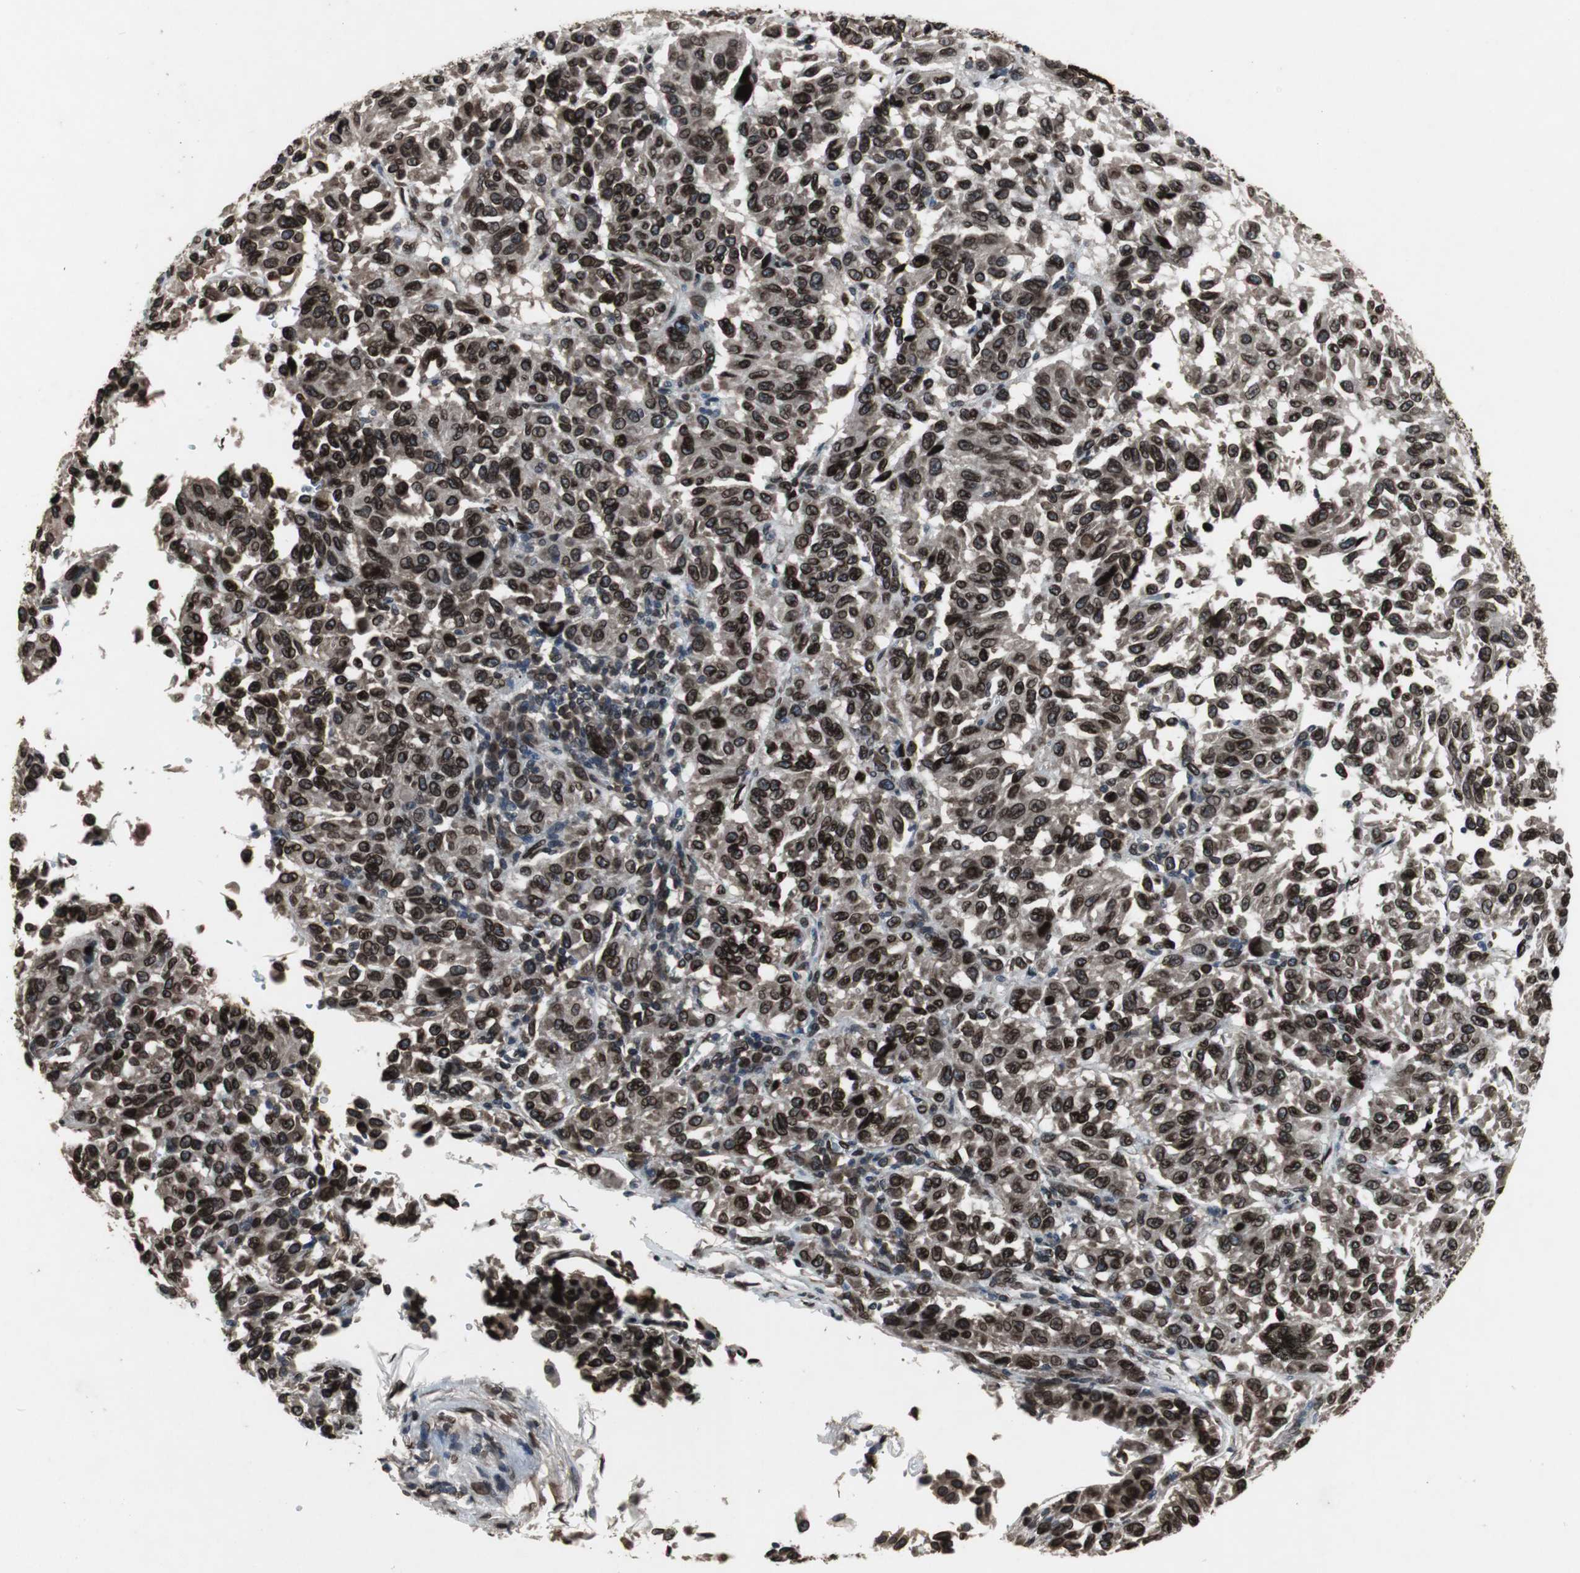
{"staining": {"intensity": "strong", "quantity": ">75%", "location": "cytoplasmic/membranous,nuclear"}, "tissue": "melanoma", "cell_type": "Tumor cells", "image_type": "cancer", "snomed": [{"axis": "morphology", "description": "Malignant melanoma, Metastatic site"}, {"axis": "topography", "description": "Lung"}], "caption": "Protein expression analysis of human malignant melanoma (metastatic site) reveals strong cytoplasmic/membranous and nuclear staining in approximately >75% of tumor cells.", "gene": "LMNA", "patient": {"sex": "male", "age": 64}}